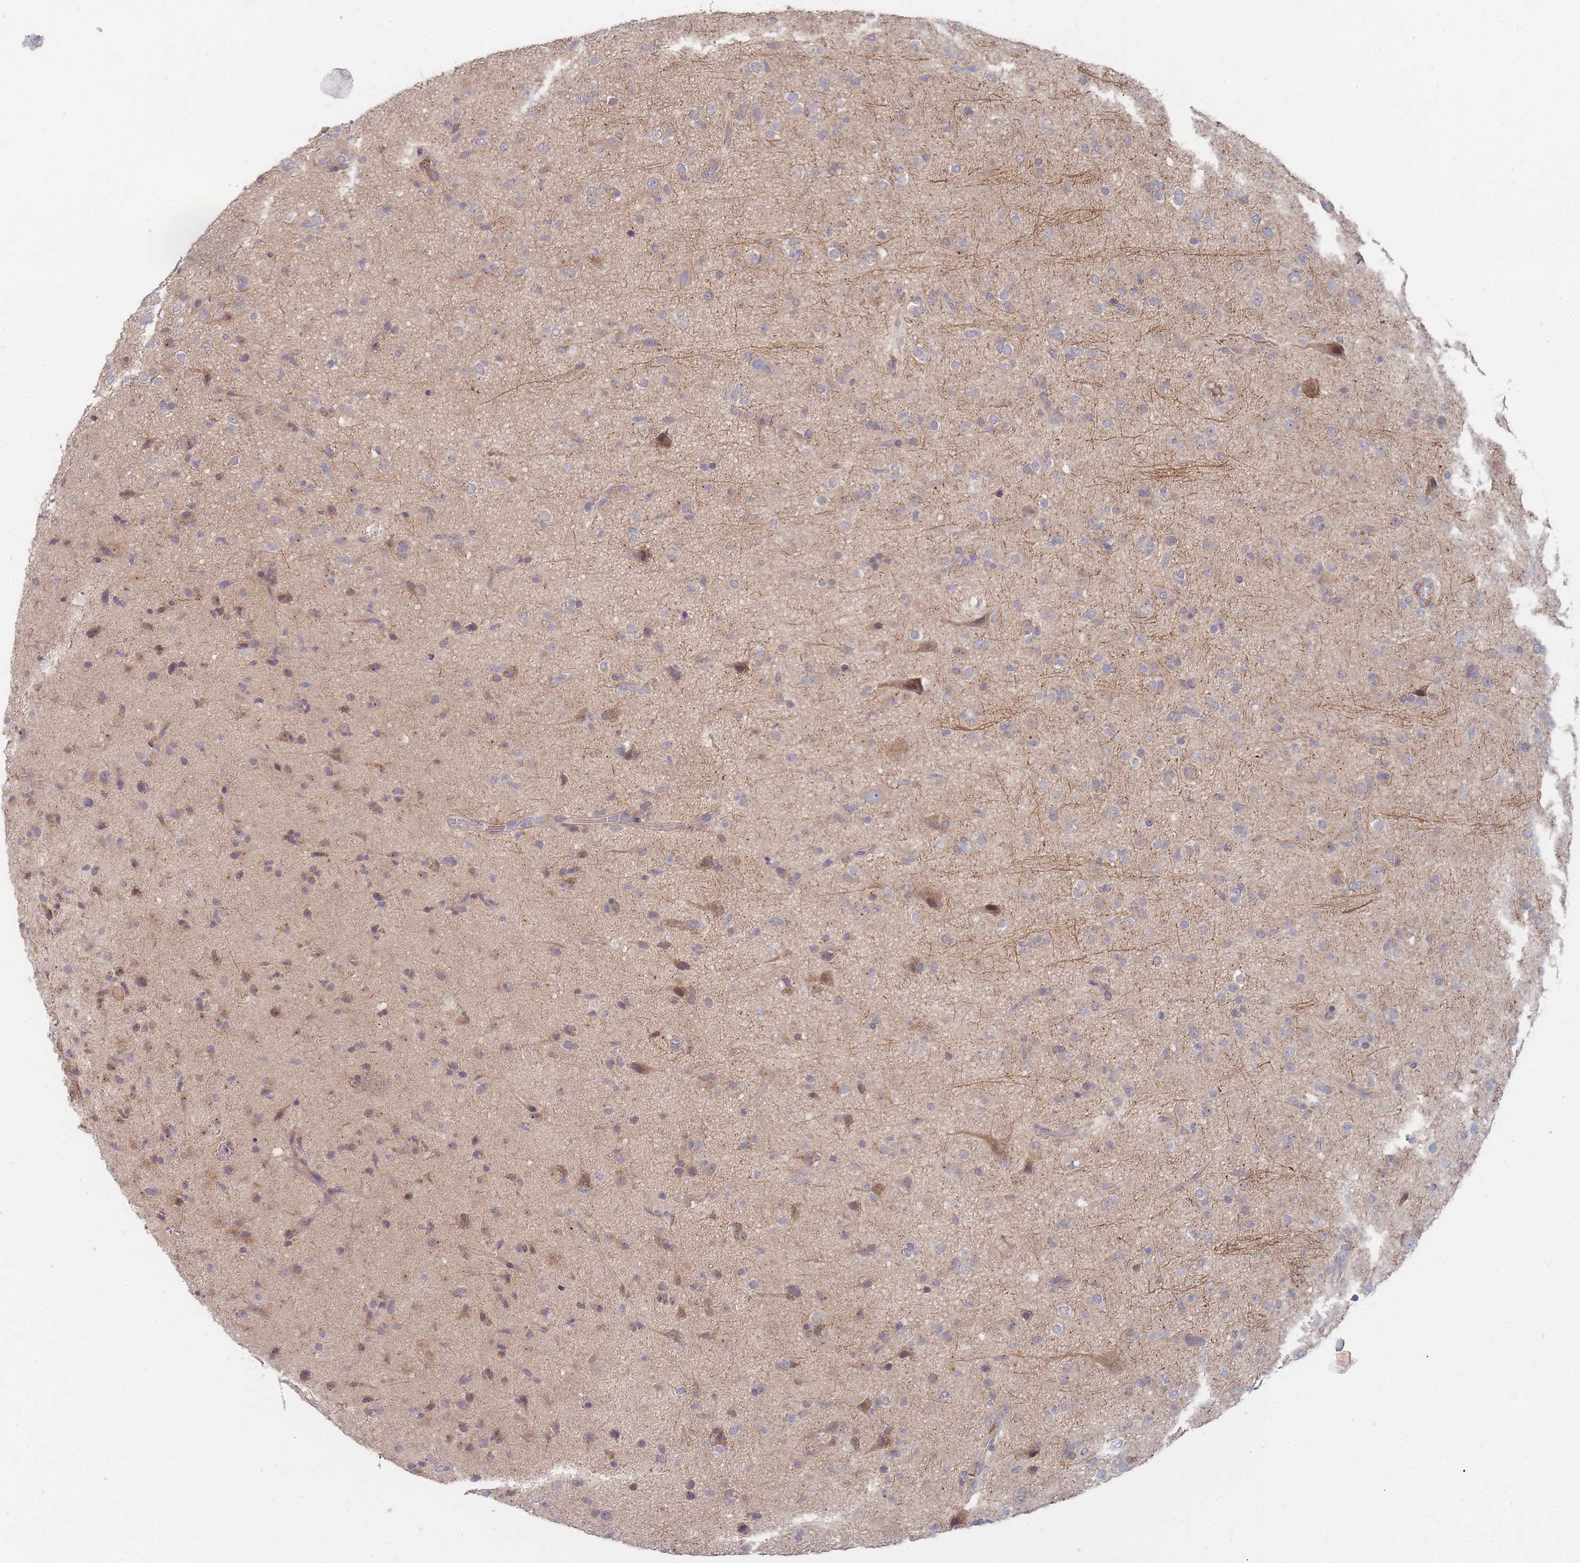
{"staining": {"intensity": "weak", "quantity": "<25%", "location": "cytoplasmic/membranous"}, "tissue": "glioma", "cell_type": "Tumor cells", "image_type": "cancer", "snomed": [{"axis": "morphology", "description": "Glioma, malignant, Low grade"}, {"axis": "topography", "description": "Brain"}], "caption": "A histopathology image of human malignant glioma (low-grade) is negative for staining in tumor cells.", "gene": "SLC35F5", "patient": {"sex": "male", "age": 65}}